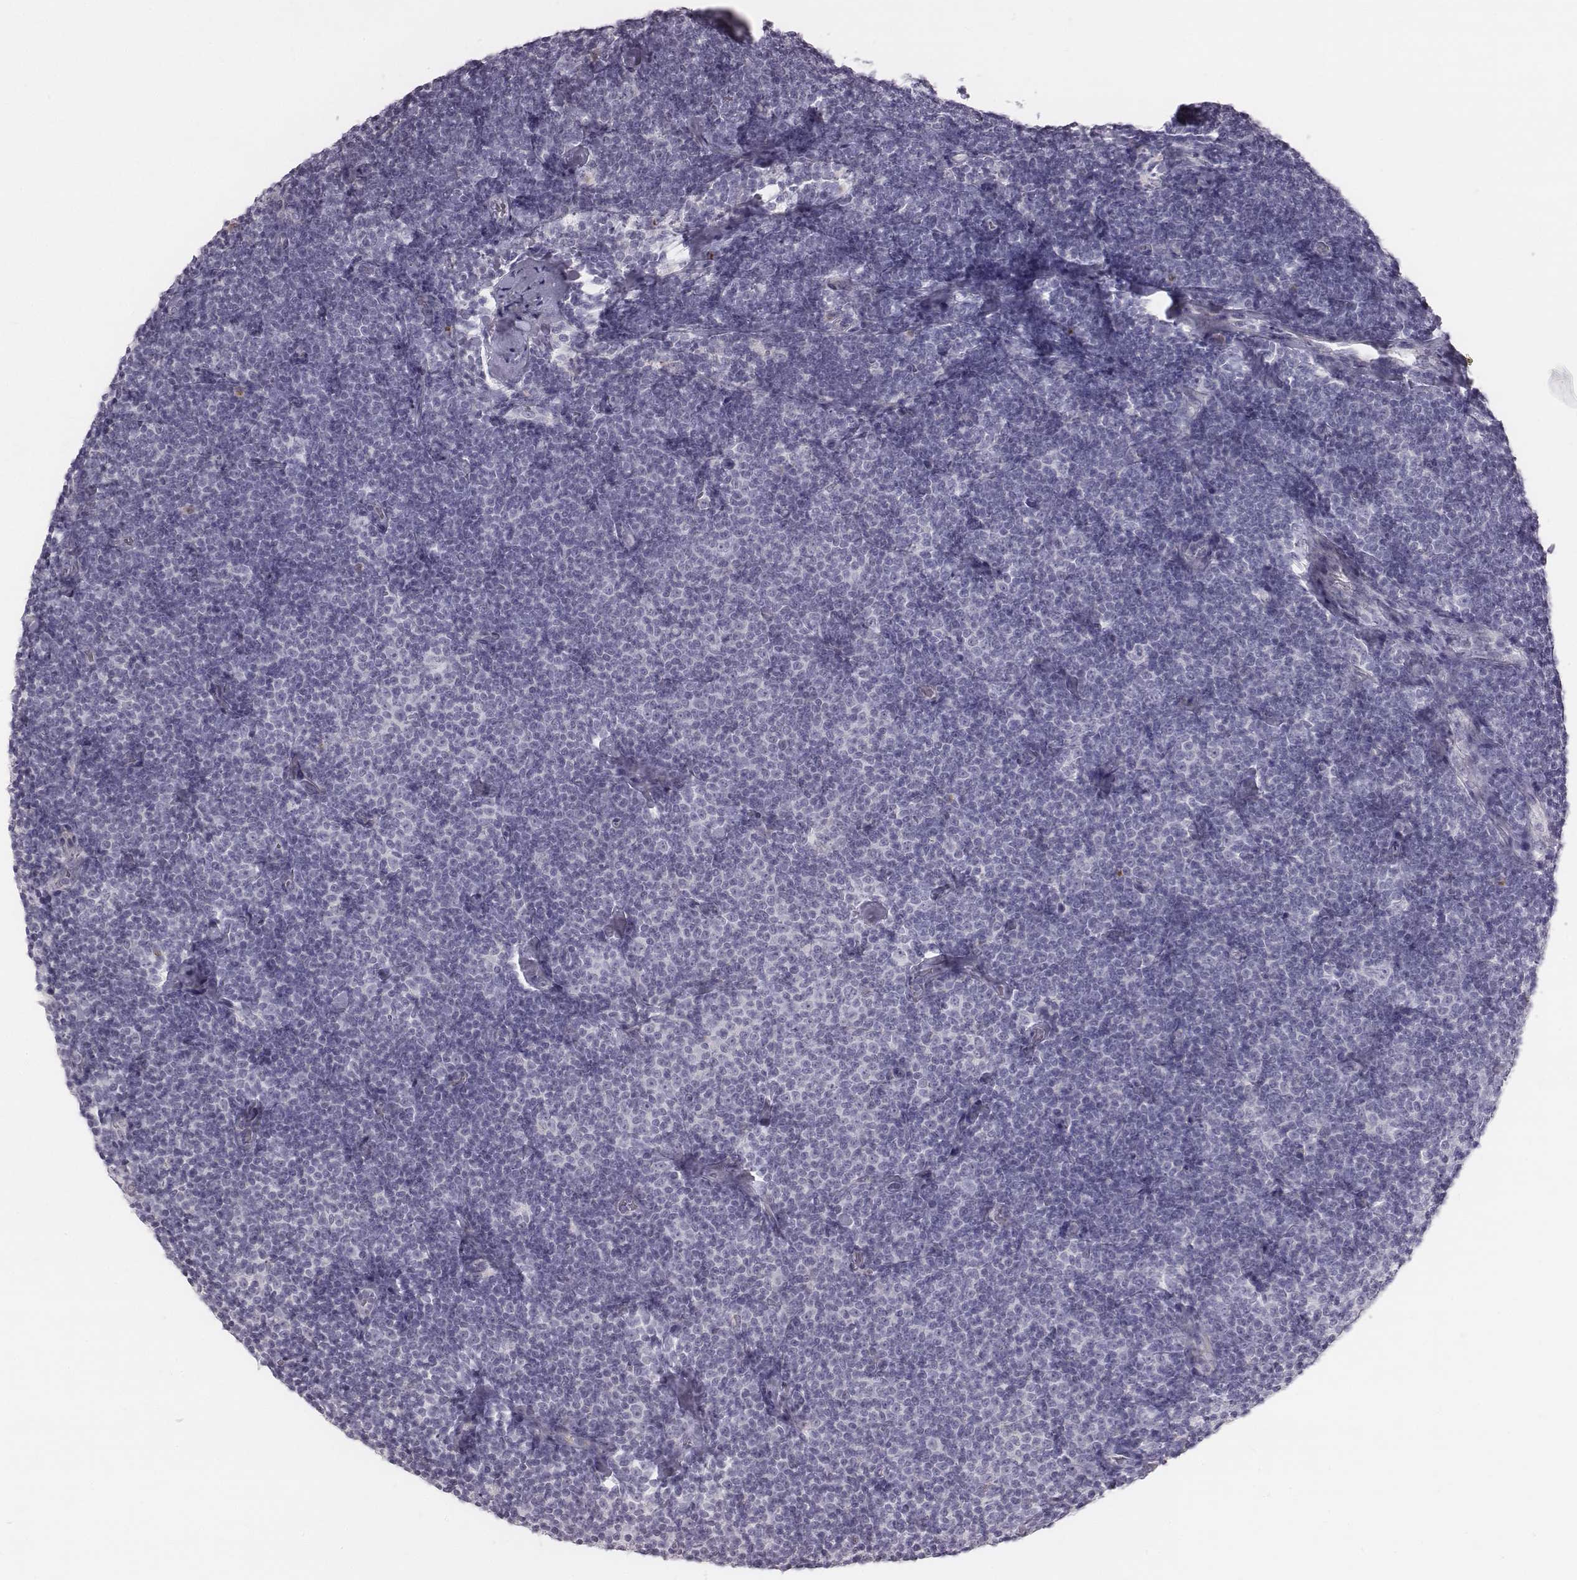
{"staining": {"intensity": "negative", "quantity": "none", "location": "none"}, "tissue": "lymphoma", "cell_type": "Tumor cells", "image_type": "cancer", "snomed": [{"axis": "morphology", "description": "Malignant lymphoma, non-Hodgkin's type, Low grade"}, {"axis": "topography", "description": "Lymph node"}], "caption": "This micrograph is of malignant lymphoma, non-Hodgkin's type (low-grade) stained with IHC to label a protein in brown with the nuclei are counter-stained blue. There is no staining in tumor cells.", "gene": "C6orf58", "patient": {"sex": "male", "age": 81}}